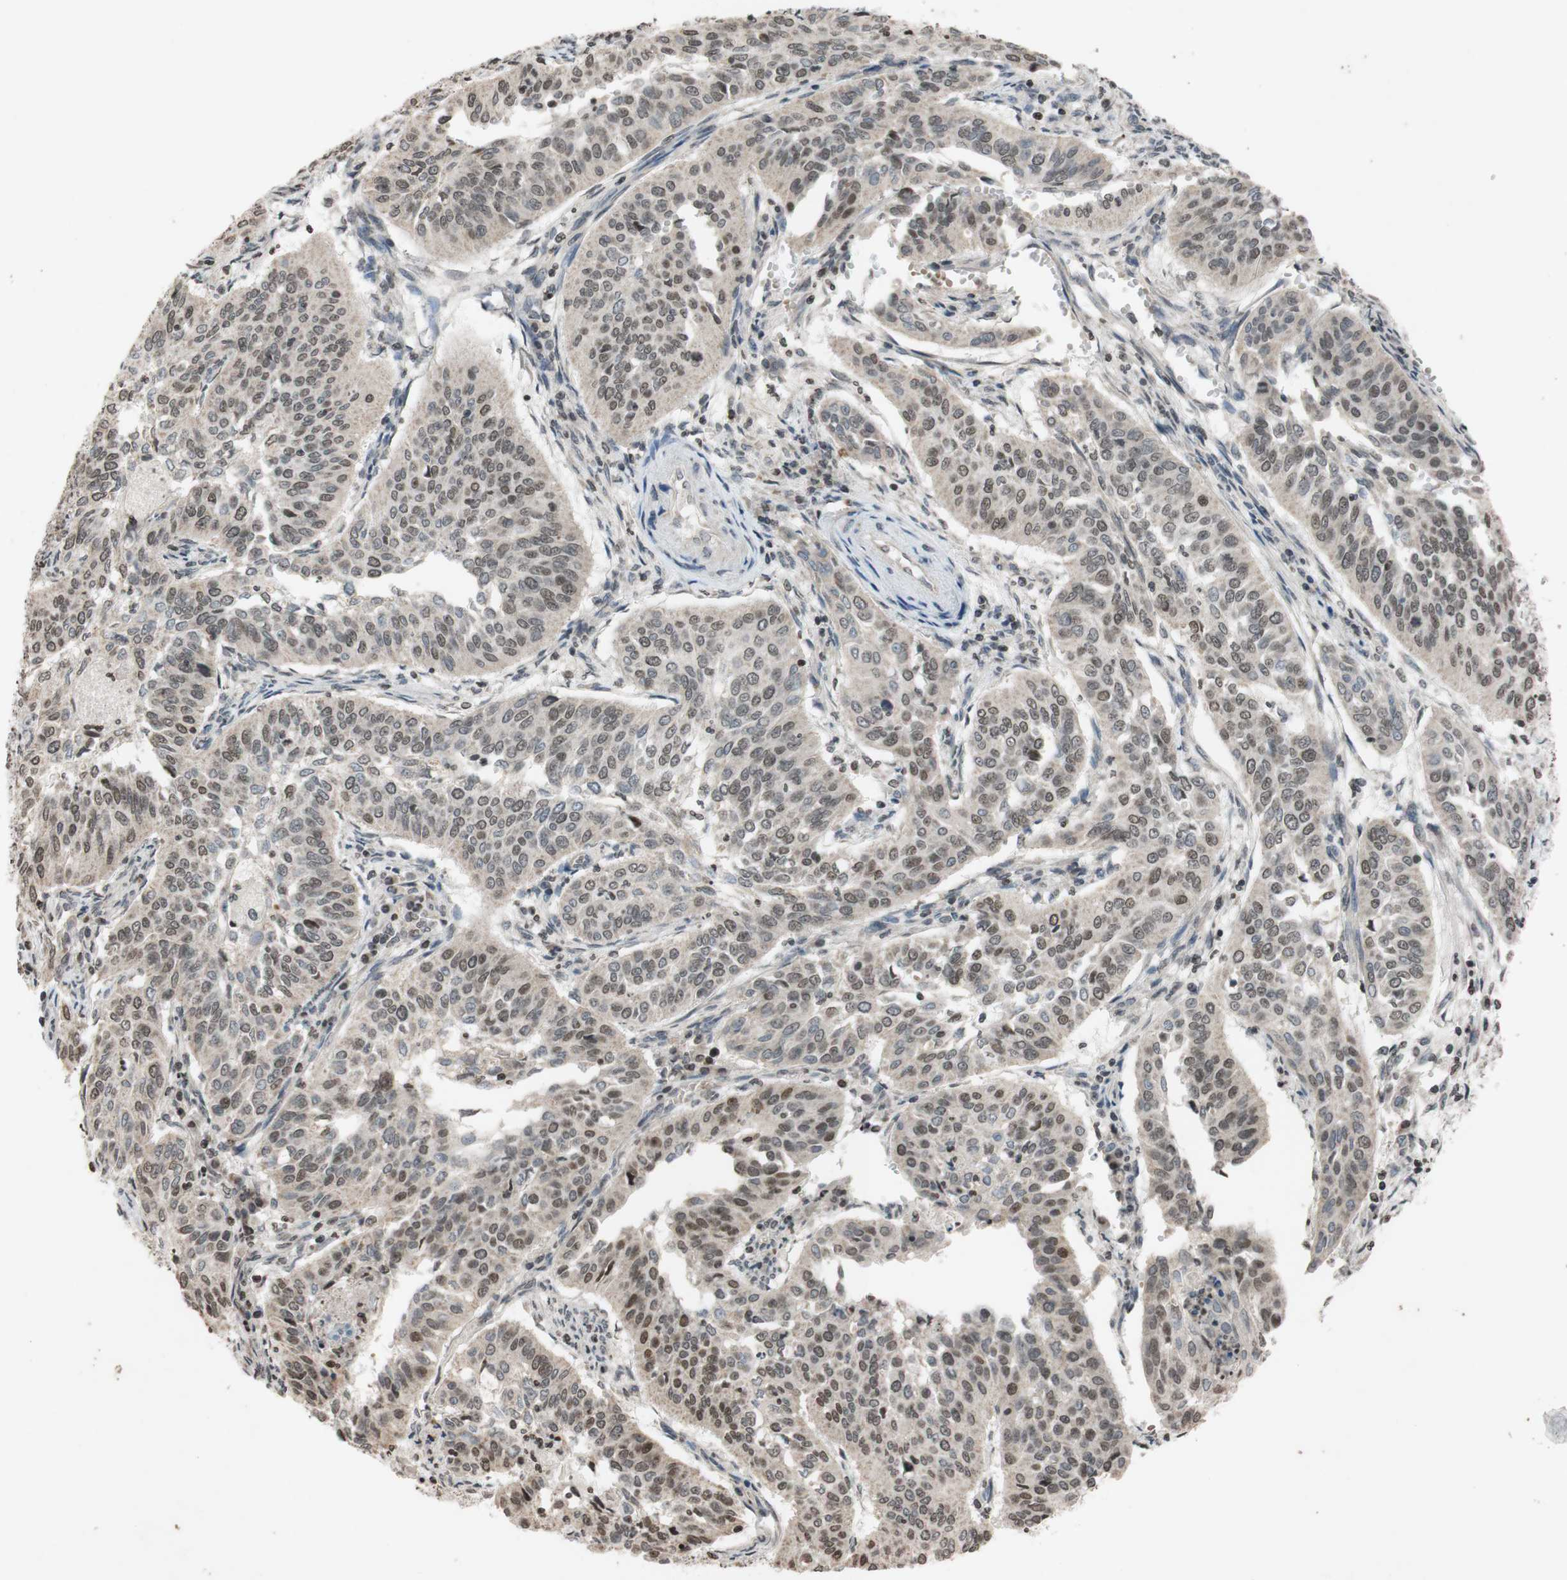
{"staining": {"intensity": "moderate", "quantity": "25%-75%", "location": "cytoplasmic/membranous,nuclear"}, "tissue": "cervical cancer", "cell_type": "Tumor cells", "image_type": "cancer", "snomed": [{"axis": "morphology", "description": "Normal tissue, NOS"}, {"axis": "morphology", "description": "Squamous cell carcinoma, NOS"}, {"axis": "topography", "description": "Cervix"}], "caption": "Squamous cell carcinoma (cervical) tissue reveals moderate cytoplasmic/membranous and nuclear staining in about 25%-75% of tumor cells, visualized by immunohistochemistry.", "gene": "MCM6", "patient": {"sex": "female", "age": 39}}